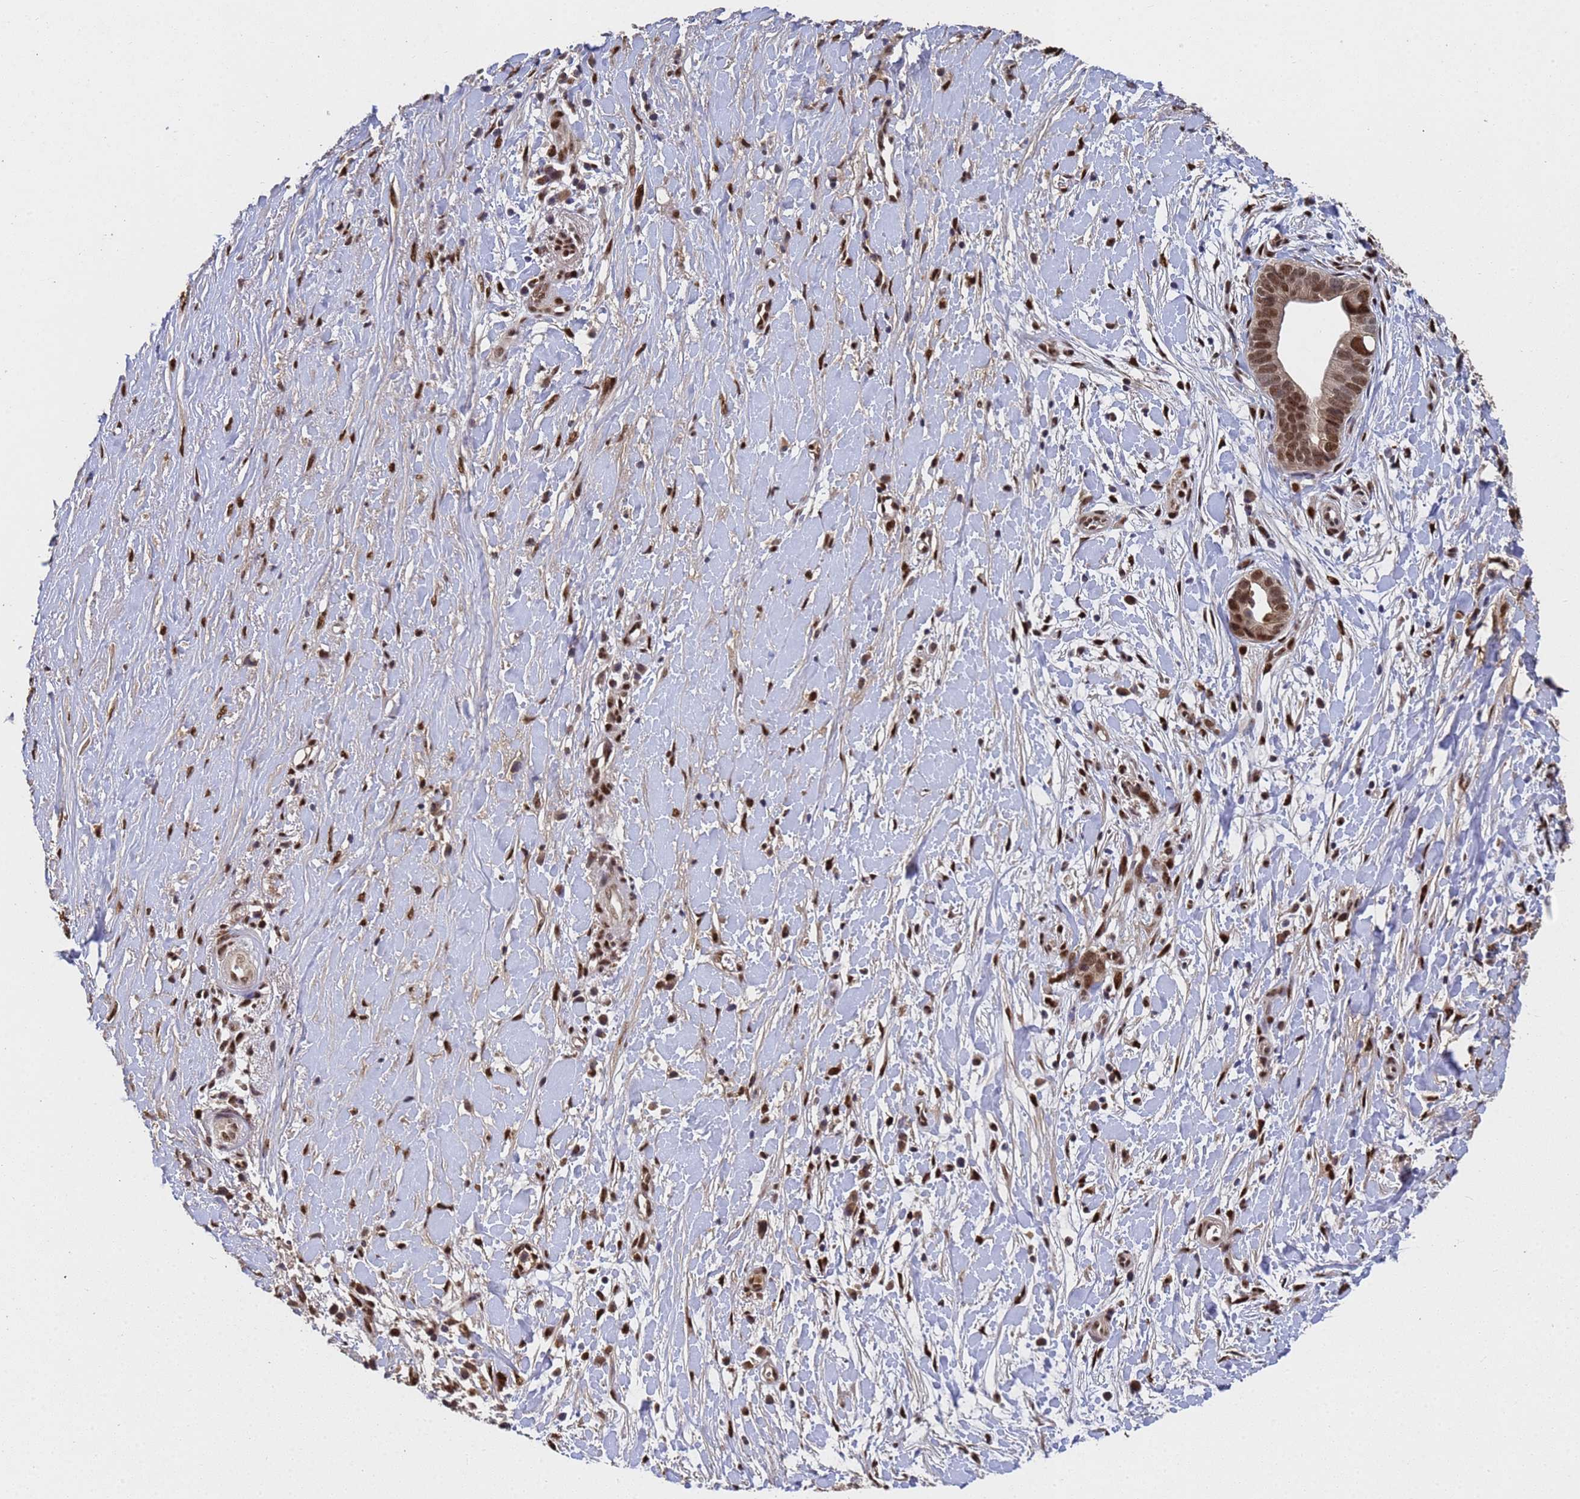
{"staining": {"intensity": "moderate", "quantity": ">75%", "location": "cytoplasmic/membranous,nuclear"}, "tissue": "liver cancer", "cell_type": "Tumor cells", "image_type": "cancer", "snomed": [{"axis": "morphology", "description": "Cholangiocarcinoma"}, {"axis": "topography", "description": "Liver"}], "caption": "The micrograph demonstrates staining of liver cholangiocarcinoma, revealing moderate cytoplasmic/membranous and nuclear protein staining (brown color) within tumor cells.", "gene": "SECISBP2", "patient": {"sex": "female", "age": 79}}